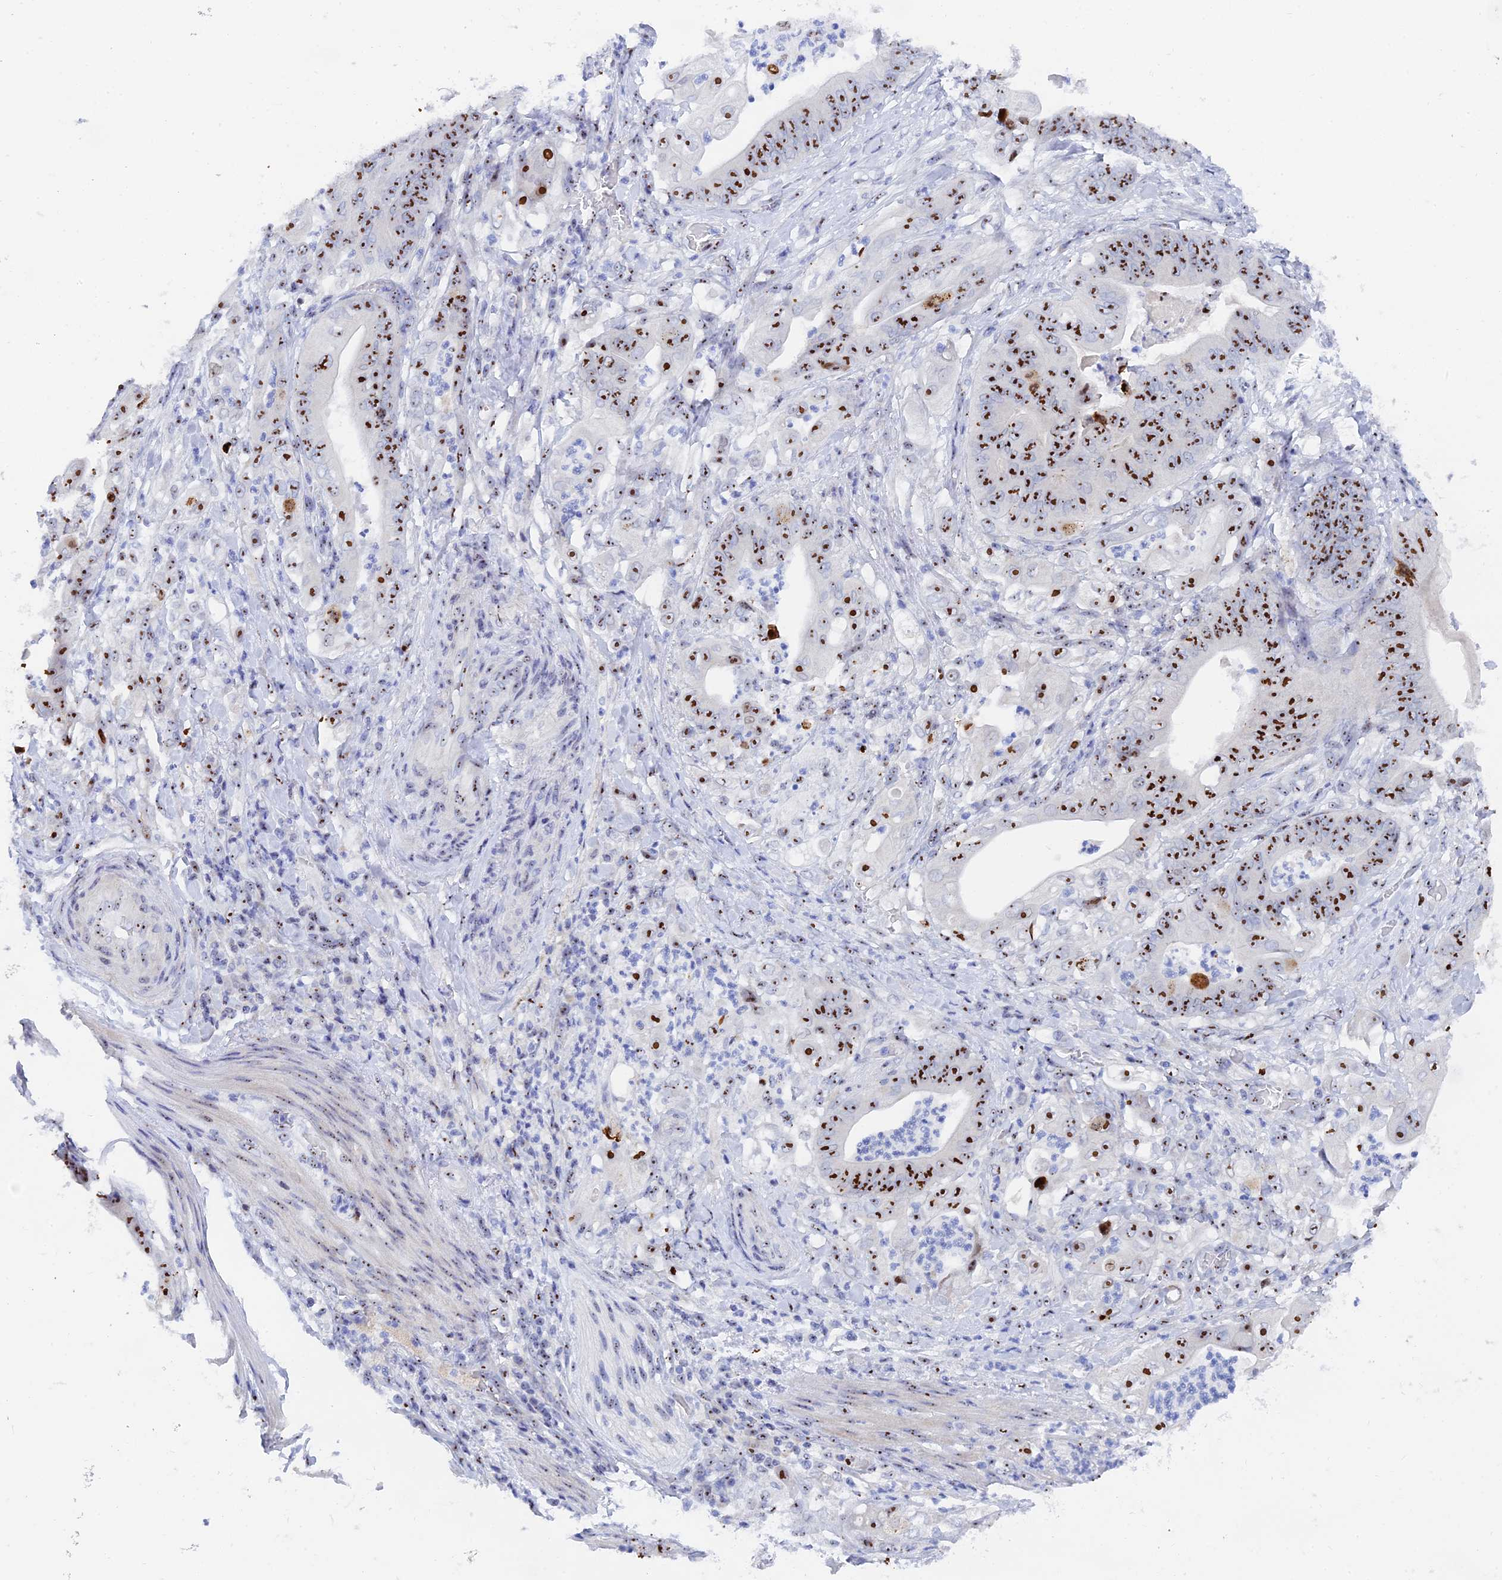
{"staining": {"intensity": "strong", "quantity": ">75%", "location": "nuclear"}, "tissue": "stomach cancer", "cell_type": "Tumor cells", "image_type": "cancer", "snomed": [{"axis": "morphology", "description": "Adenocarcinoma, NOS"}, {"axis": "topography", "description": "Stomach"}], "caption": "About >75% of tumor cells in stomach adenocarcinoma demonstrate strong nuclear protein expression as visualized by brown immunohistochemical staining.", "gene": "RSL1D1", "patient": {"sex": "female", "age": 73}}